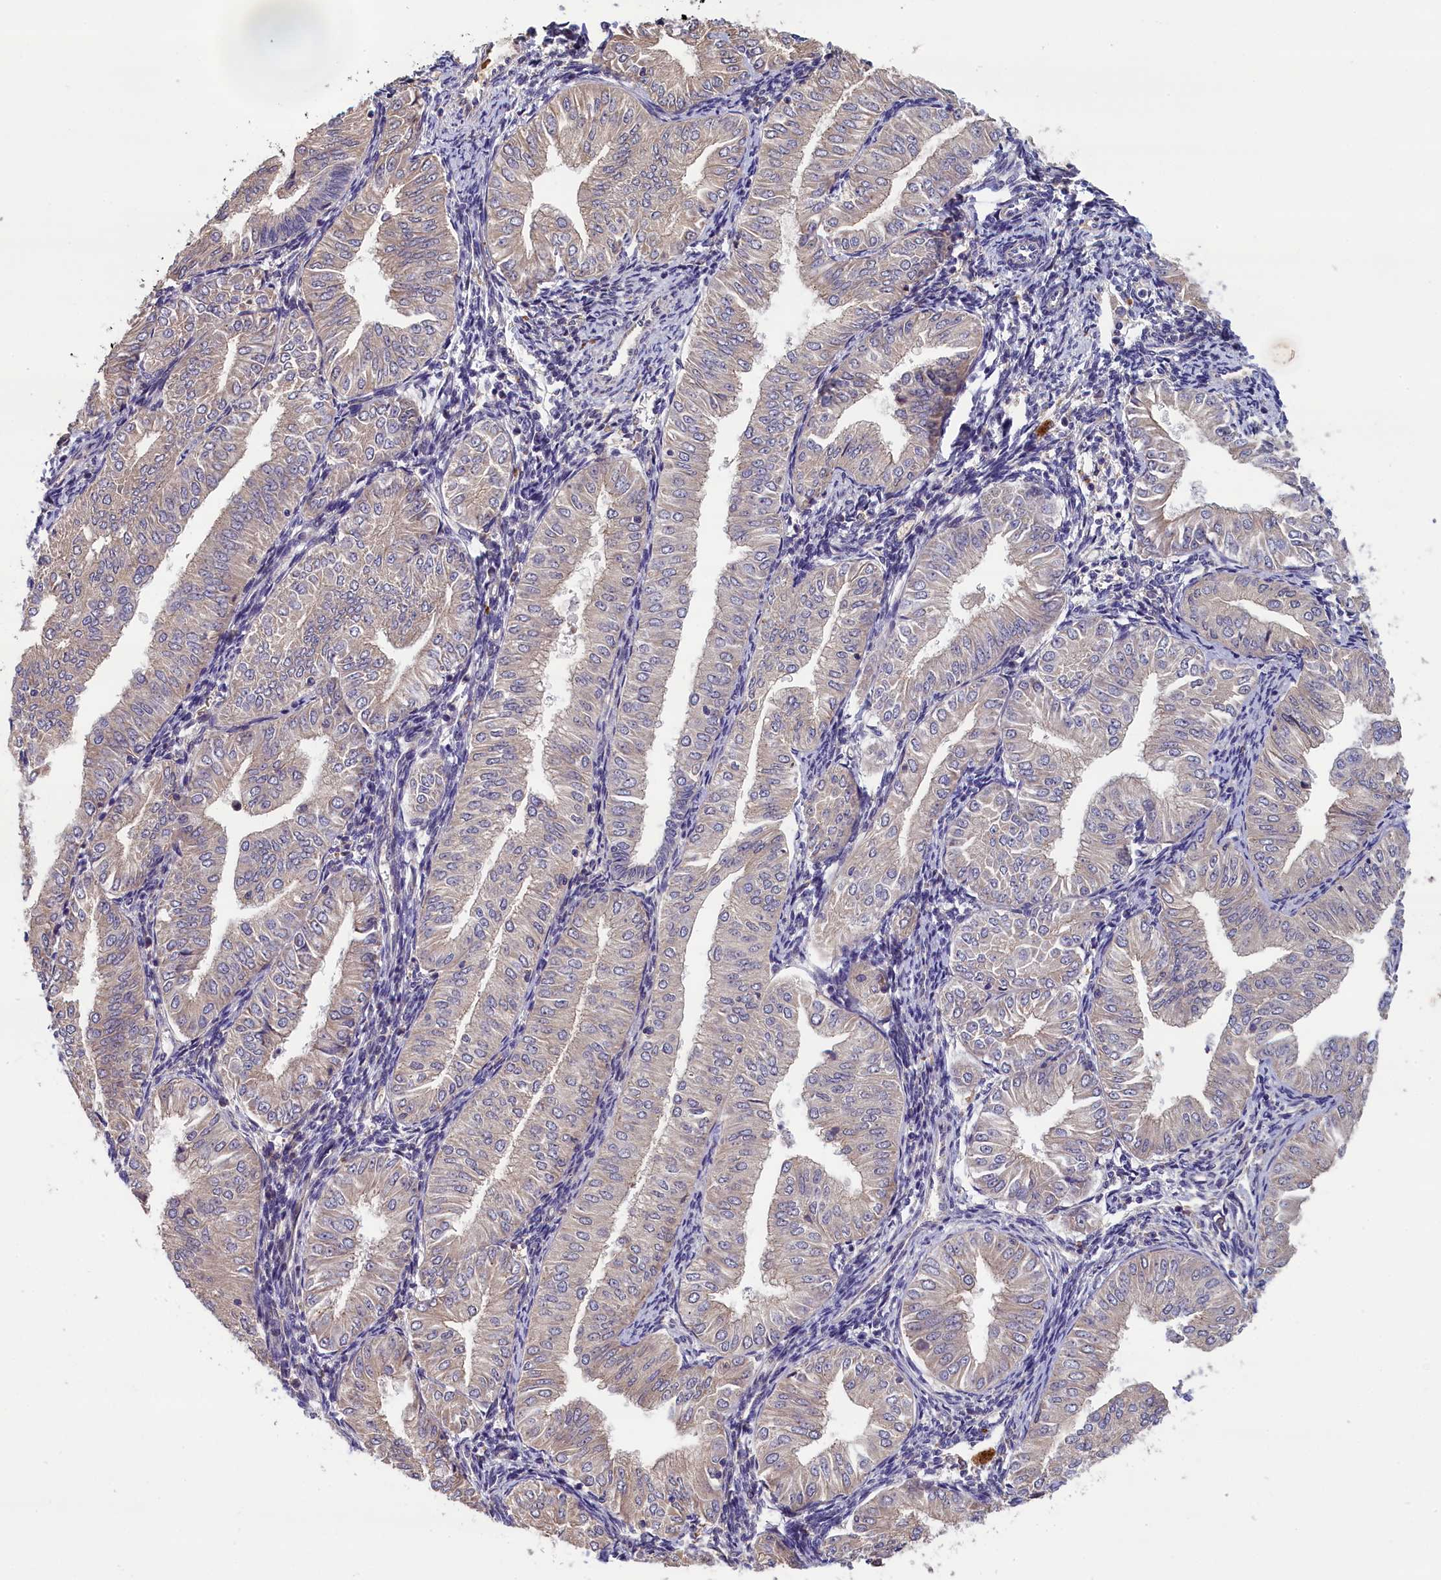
{"staining": {"intensity": "negative", "quantity": "none", "location": "none"}, "tissue": "endometrial cancer", "cell_type": "Tumor cells", "image_type": "cancer", "snomed": [{"axis": "morphology", "description": "Normal tissue, NOS"}, {"axis": "morphology", "description": "Adenocarcinoma, NOS"}, {"axis": "topography", "description": "Endometrium"}], "caption": "Photomicrograph shows no protein positivity in tumor cells of endometrial cancer tissue.", "gene": "CCDC9B", "patient": {"sex": "female", "age": 53}}